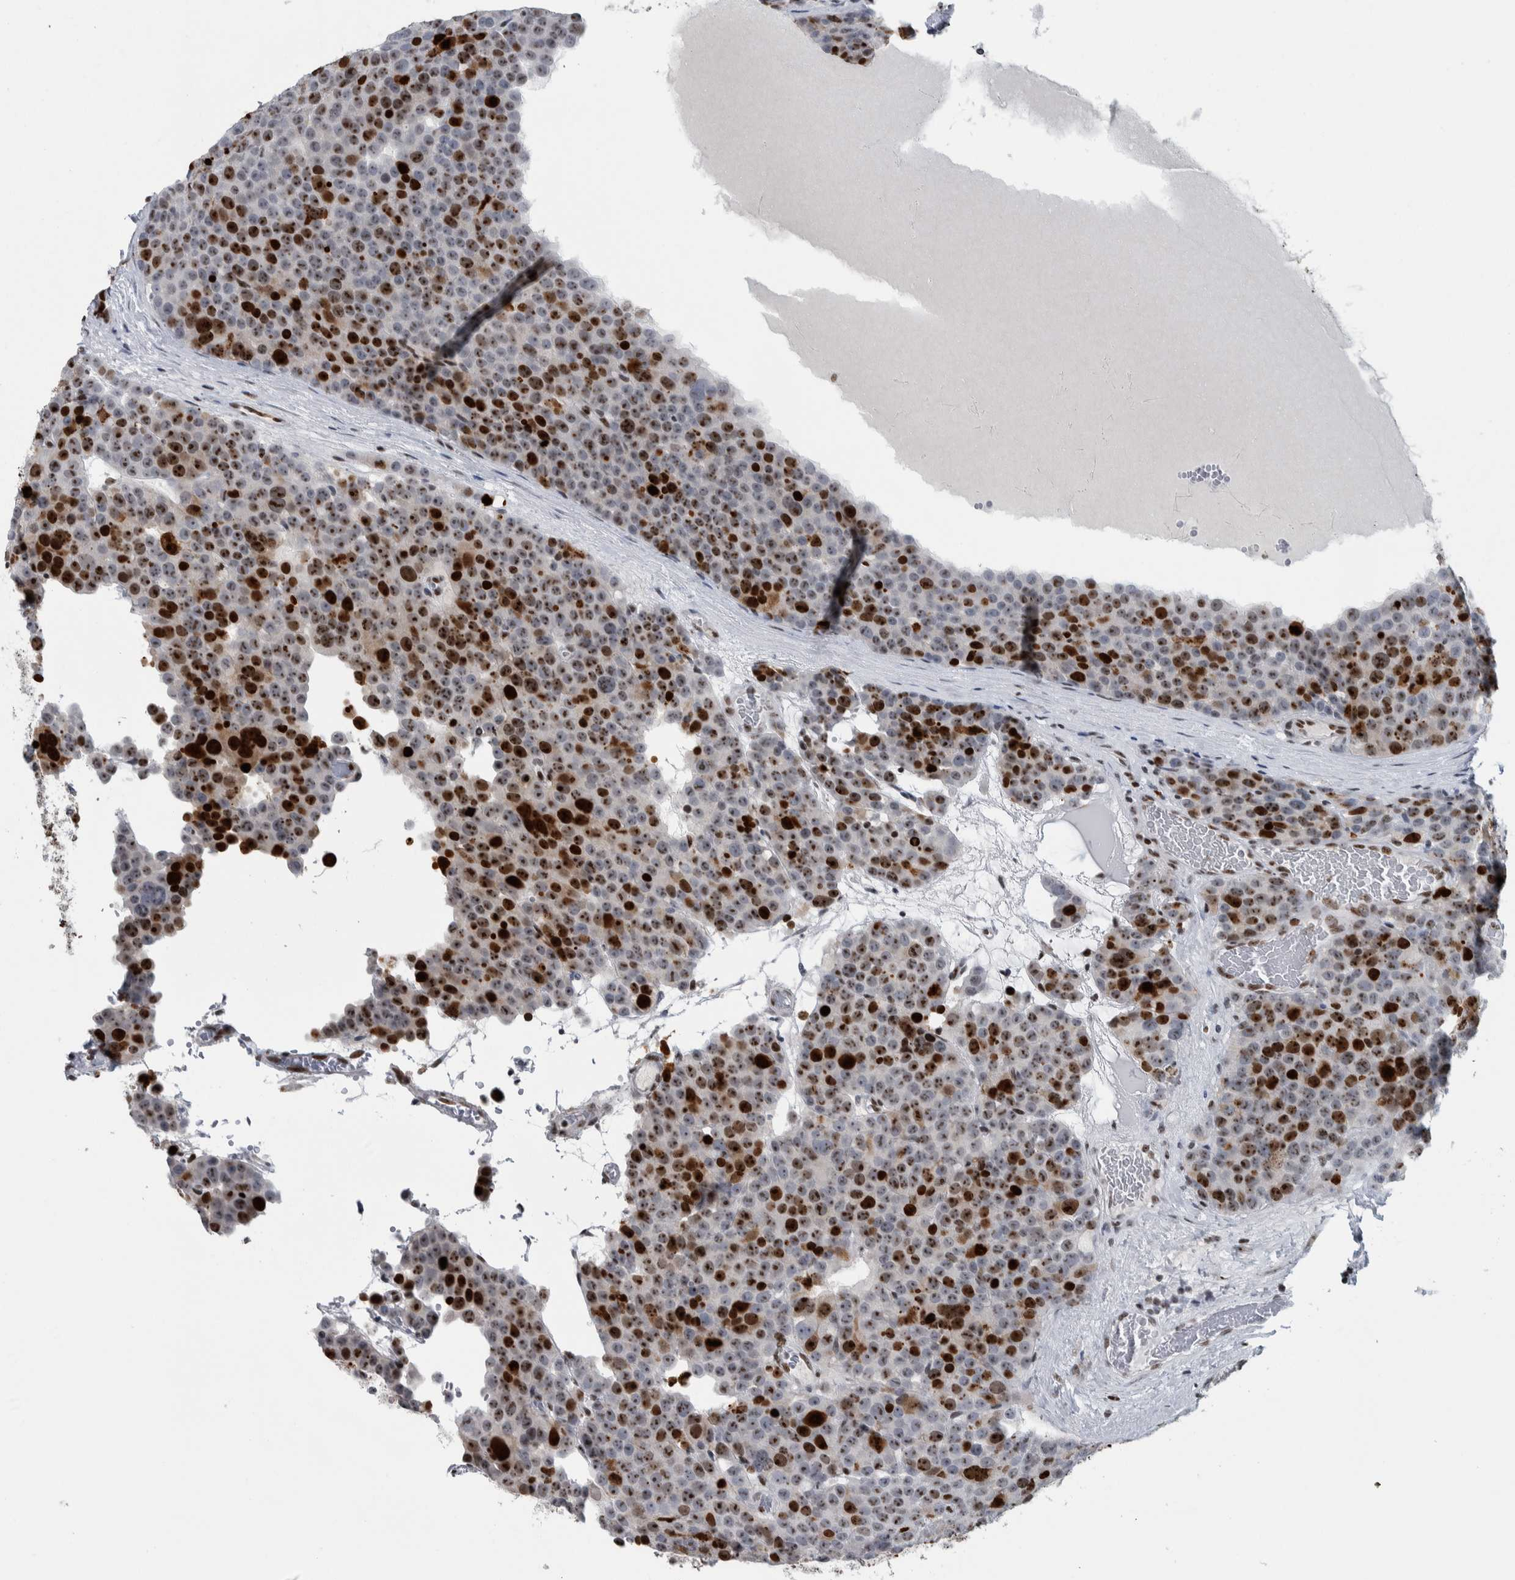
{"staining": {"intensity": "strong", "quantity": ">75%", "location": "nuclear"}, "tissue": "testis cancer", "cell_type": "Tumor cells", "image_type": "cancer", "snomed": [{"axis": "morphology", "description": "Seminoma, NOS"}, {"axis": "topography", "description": "Testis"}], "caption": "Seminoma (testis) stained with a brown dye reveals strong nuclear positive positivity in approximately >75% of tumor cells.", "gene": "TOP2B", "patient": {"sex": "male", "age": 71}}